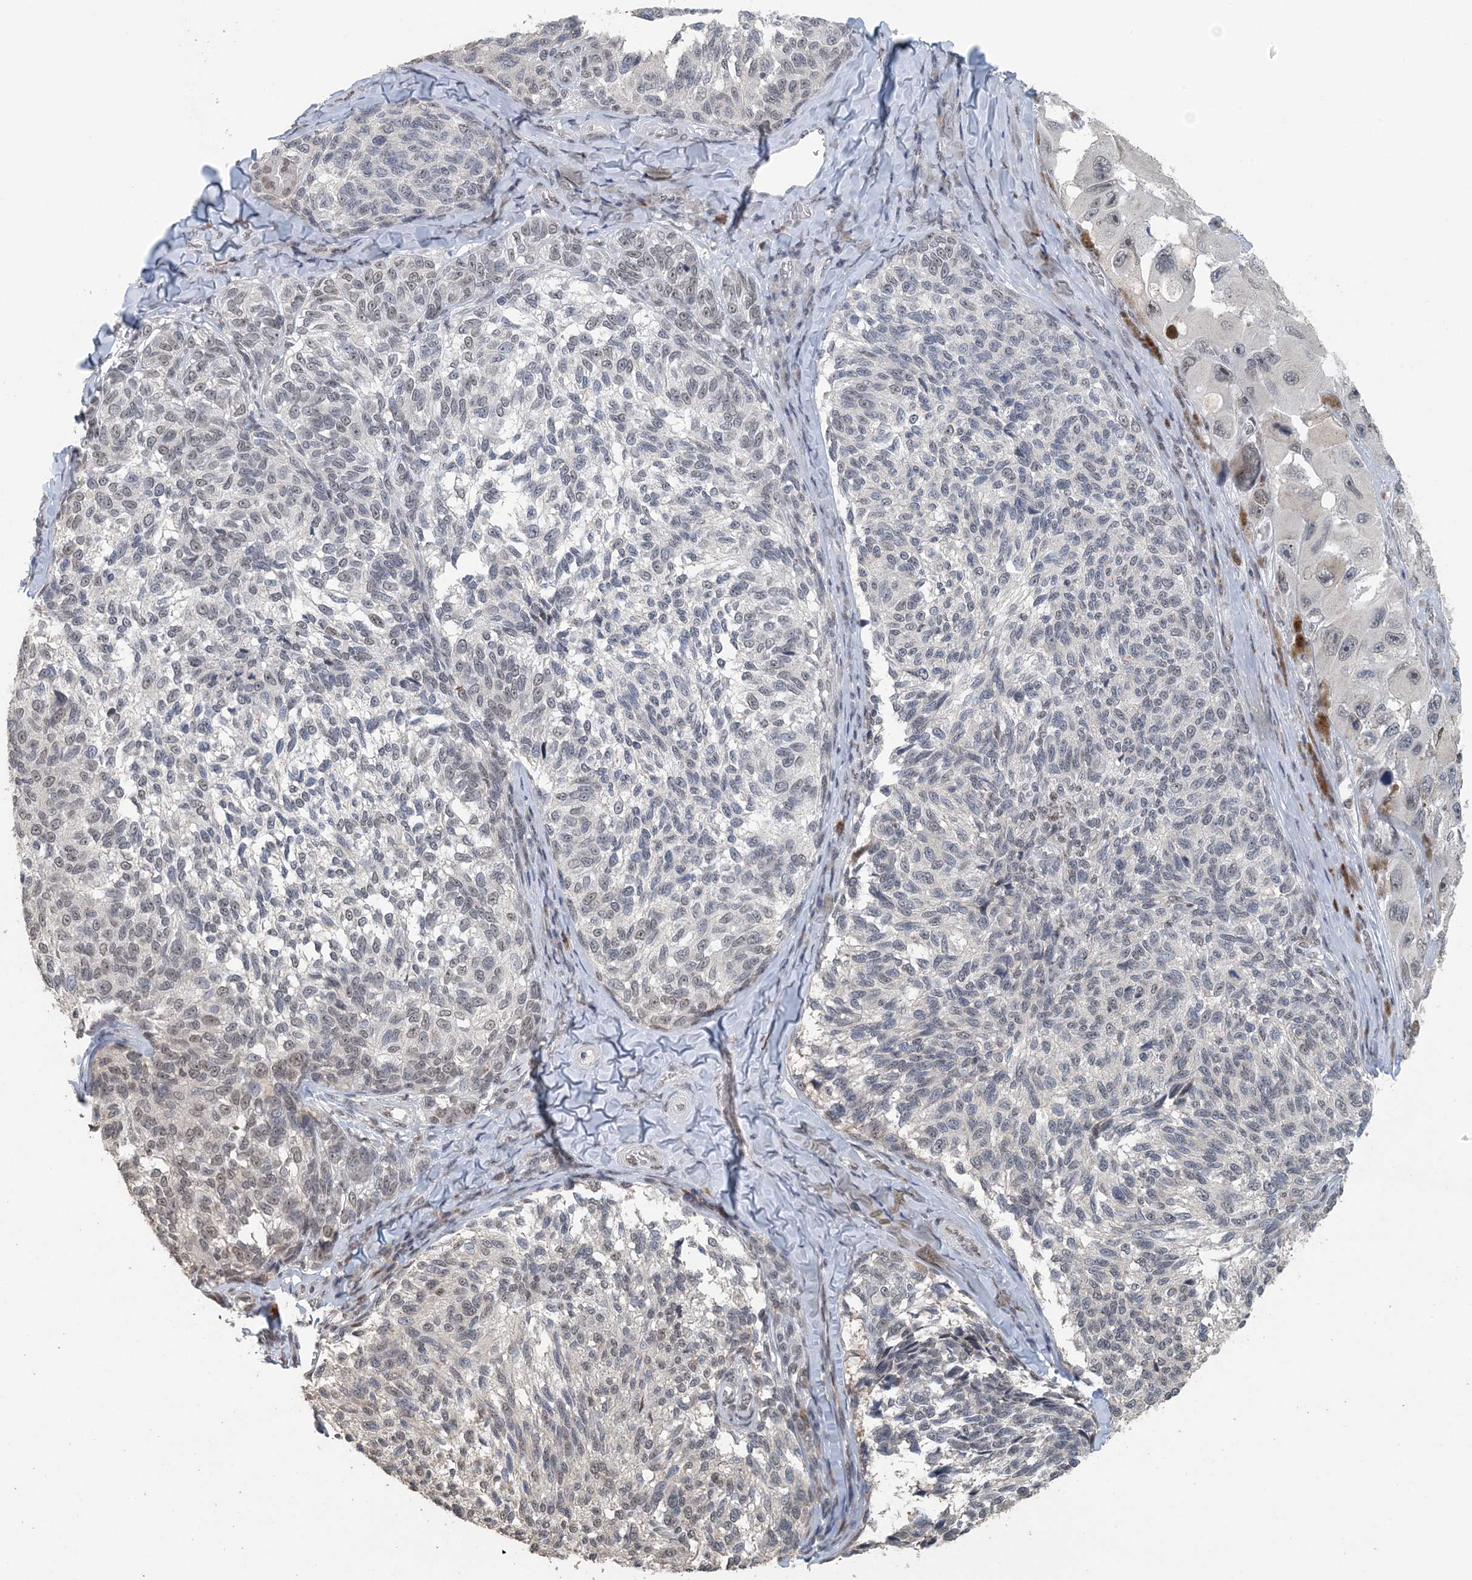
{"staining": {"intensity": "negative", "quantity": "none", "location": "none"}, "tissue": "melanoma", "cell_type": "Tumor cells", "image_type": "cancer", "snomed": [{"axis": "morphology", "description": "Malignant melanoma, NOS"}, {"axis": "topography", "description": "Skin"}], "caption": "High magnification brightfield microscopy of malignant melanoma stained with DAB (brown) and counterstained with hematoxylin (blue): tumor cells show no significant positivity.", "gene": "MBD2", "patient": {"sex": "female", "age": 73}}